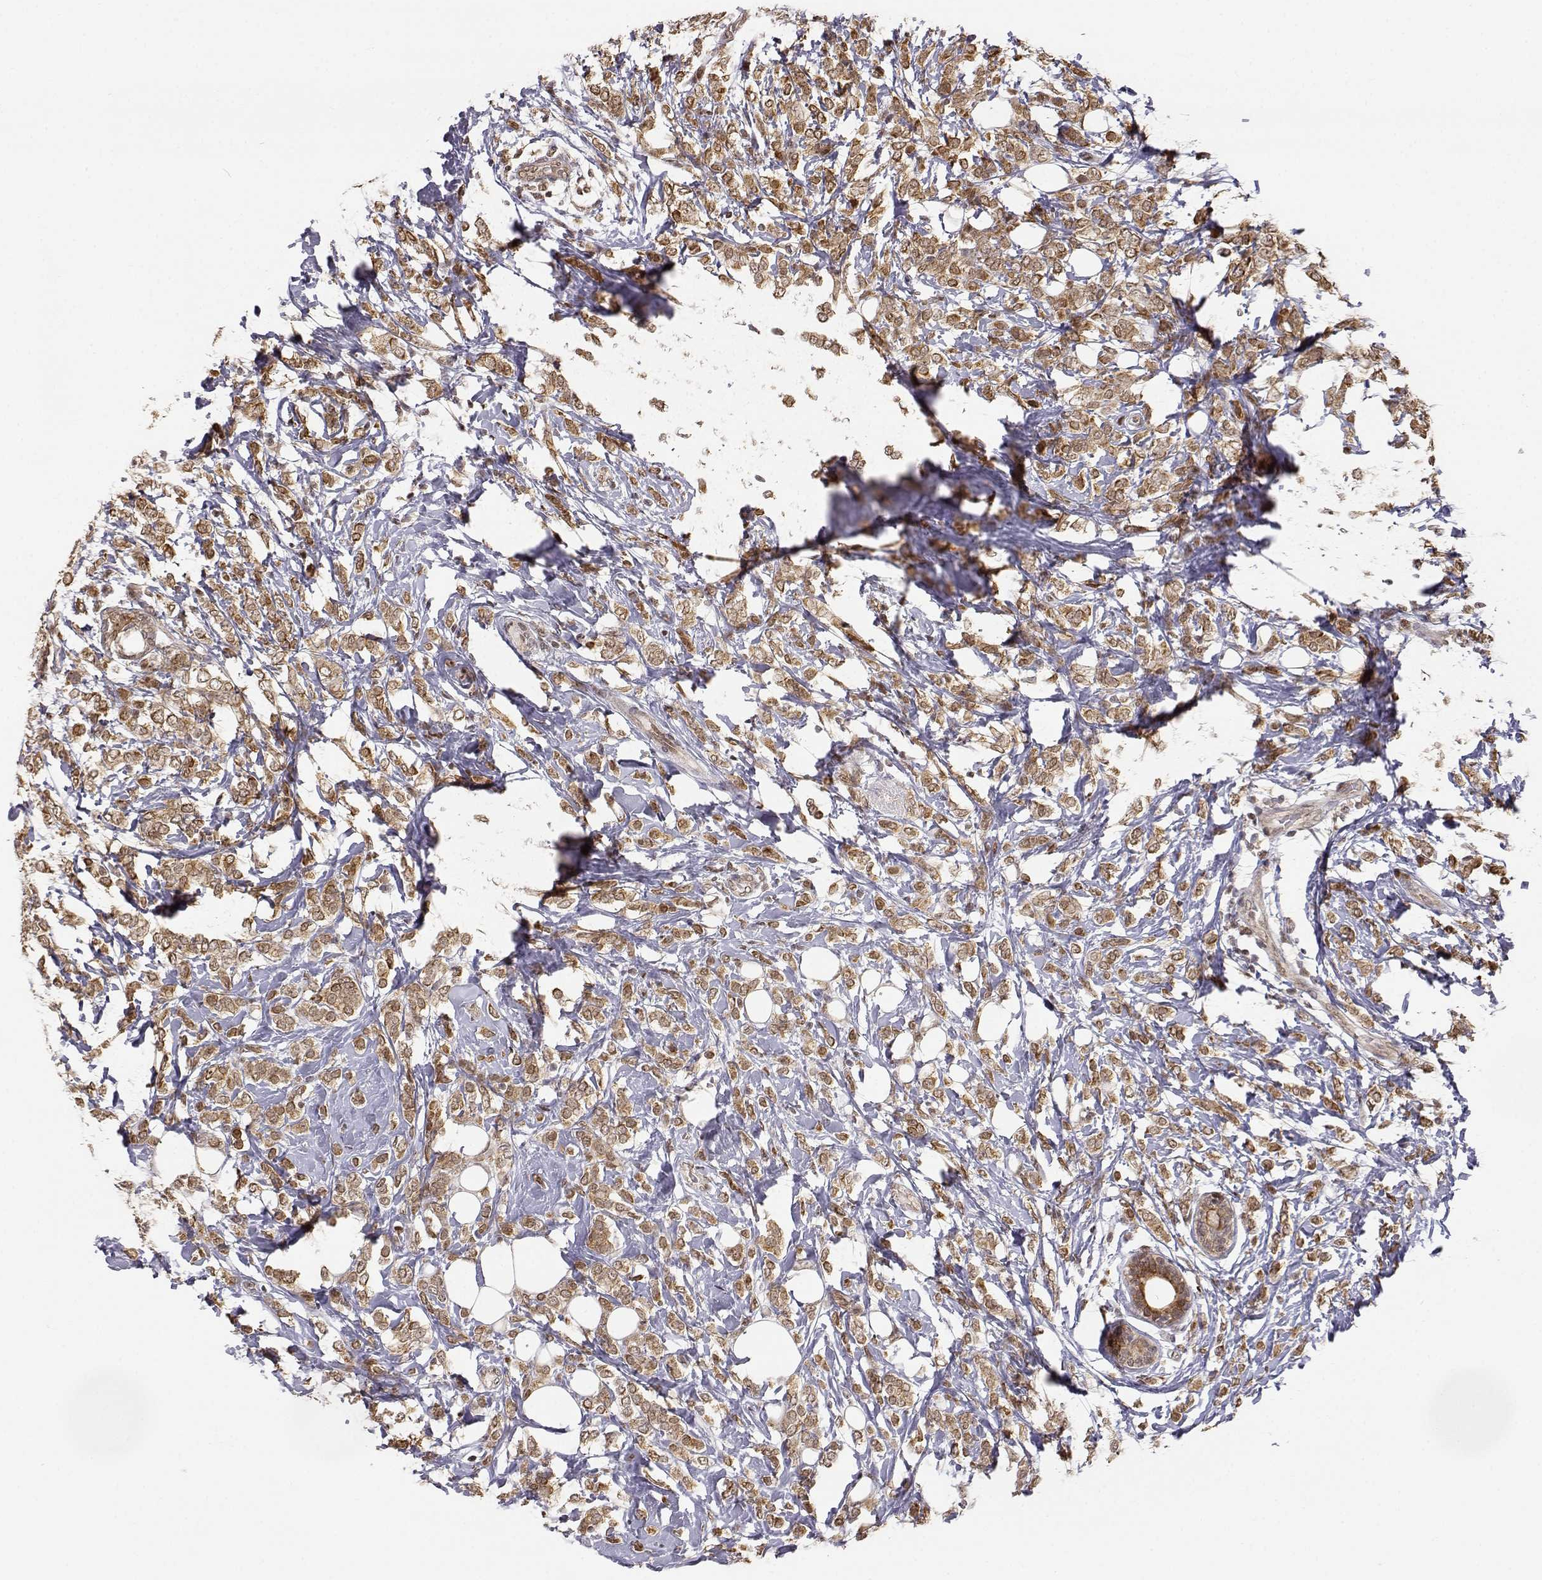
{"staining": {"intensity": "strong", "quantity": ">75%", "location": "cytoplasmic/membranous"}, "tissue": "breast cancer", "cell_type": "Tumor cells", "image_type": "cancer", "snomed": [{"axis": "morphology", "description": "Lobular carcinoma"}, {"axis": "topography", "description": "Breast"}], "caption": "Immunohistochemistry (IHC) micrograph of human breast cancer stained for a protein (brown), which exhibits high levels of strong cytoplasmic/membranous expression in approximately >75% of tumor cells.", "gene": "BRCA1", "patient": {"sex": "female", "age": 49}}